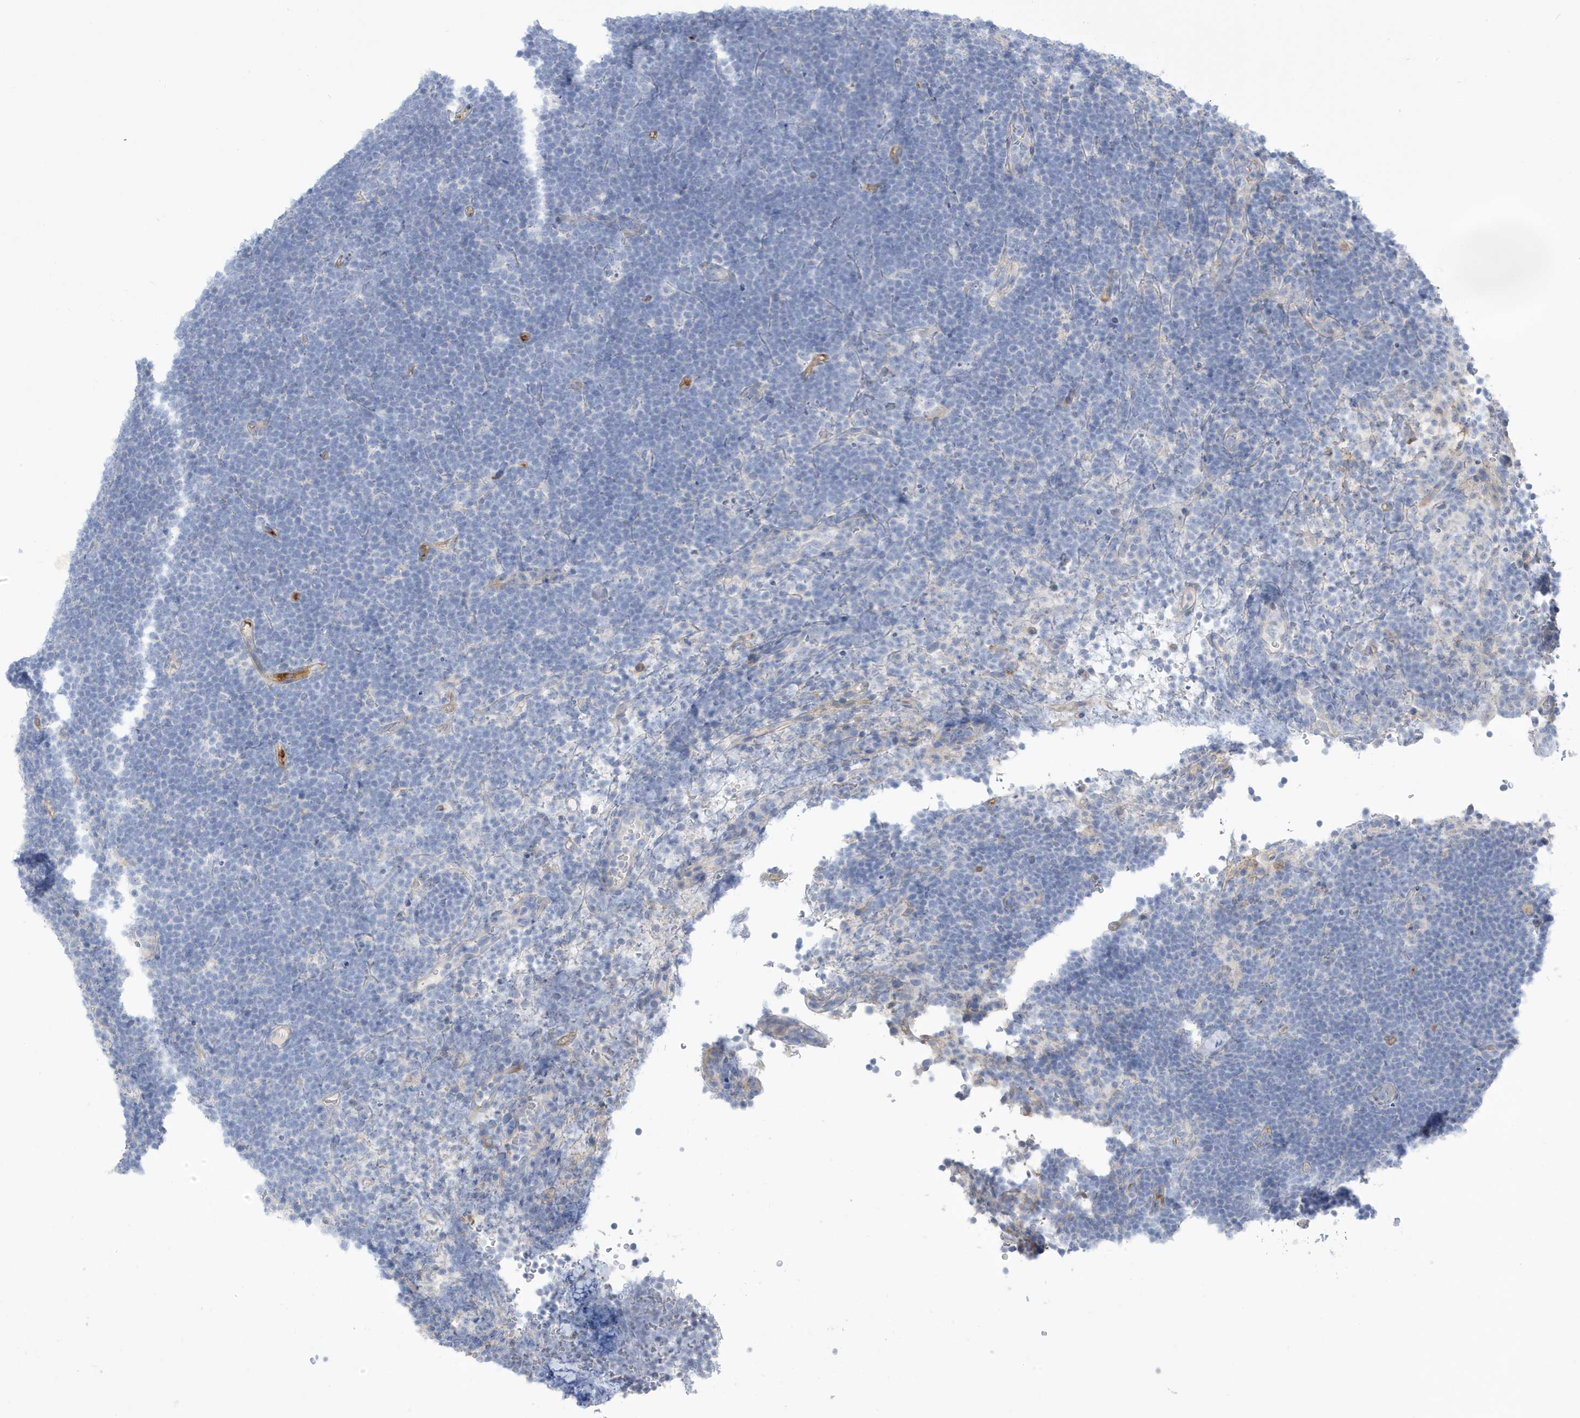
{"staining": {"intensity": "negative", "quantity": "none", "location": "none"}, "tissue": "lymphoma", "cell_type": "Tumor cells", "image_type": "cancer", "snomed": [{"axis": "morphology", "description": "Malignant lymphoma, non-Hodgkin's type, High grade"}, {"axis": "topography", "description": "Lymph node"}], "caption": "Immunohistochemical staining of human high-grade malignant lymphoma, non-Hodgkin's type reveals no significant expression in tumor cells.", "gene": "ATP13A5", "patient": {"sex": "male", "age": 13}}